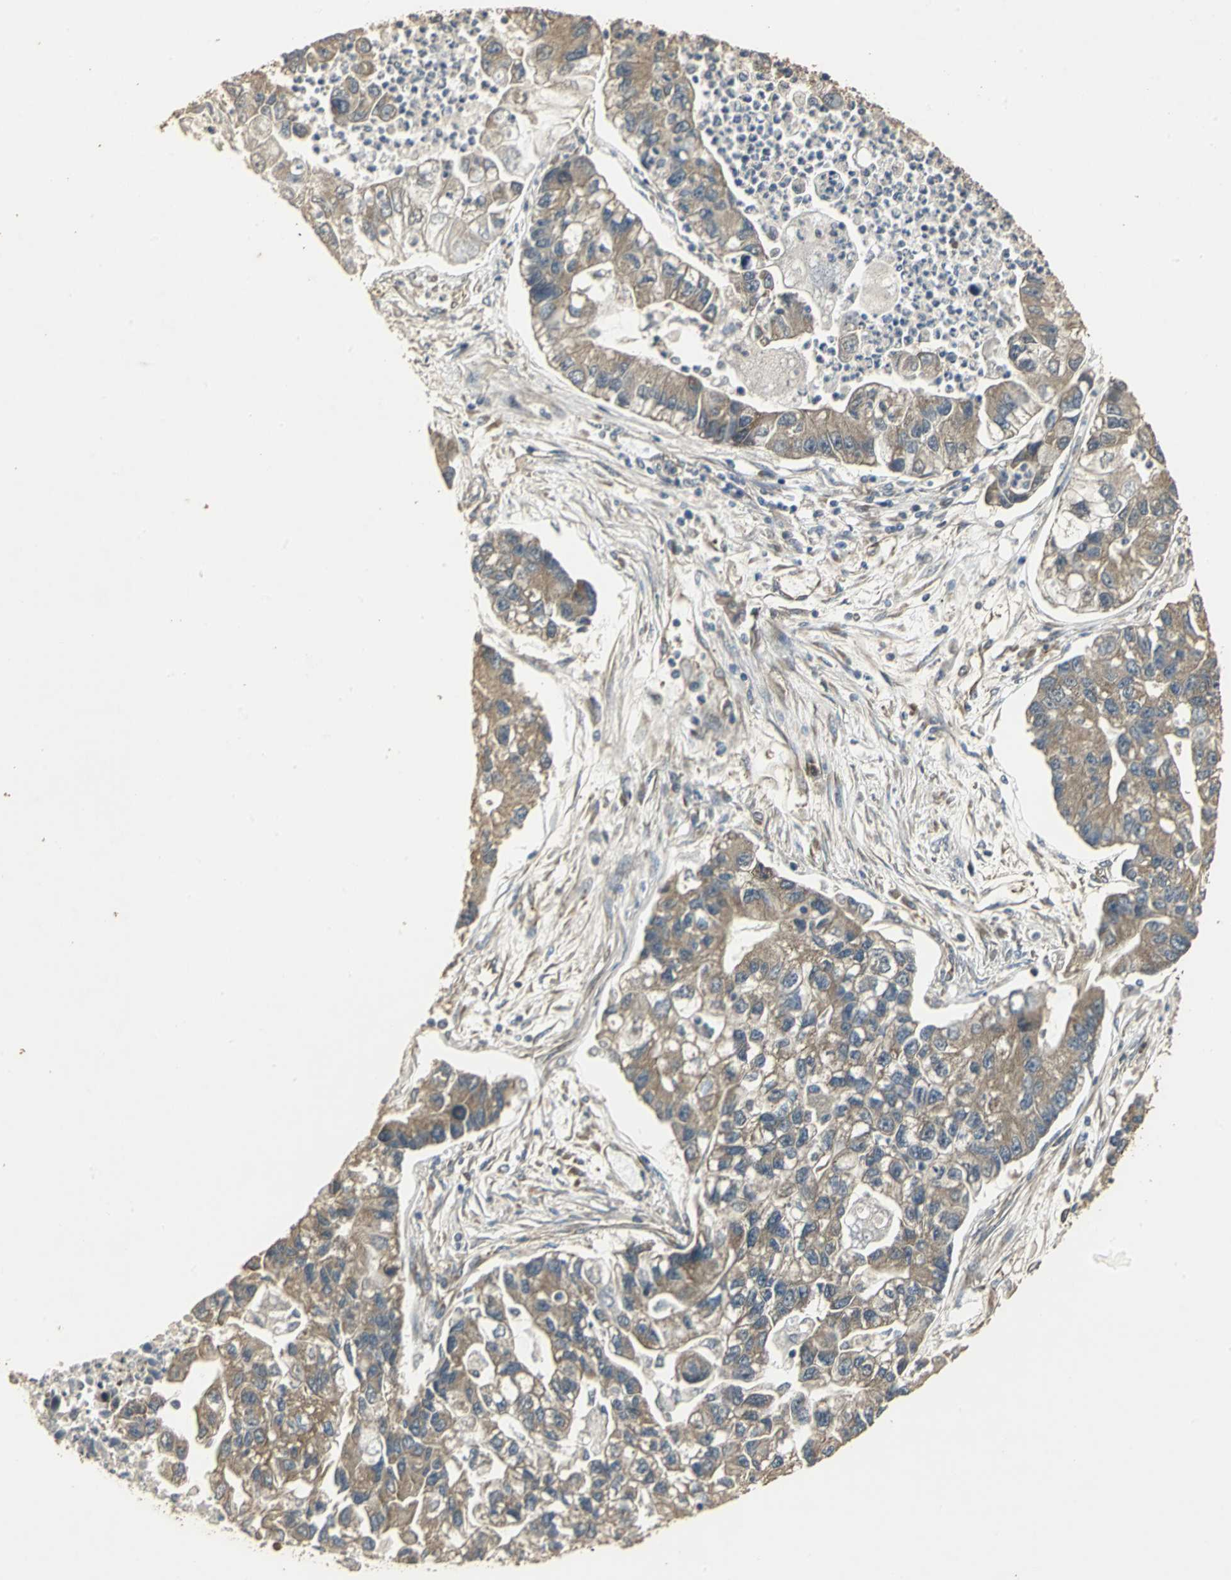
{"staining": {"intensity": "moderate", "quantity": ">75%", "location": "cytoplasmic/membranous"}, "tissue": "lung cancer", "cell_type": "Tumor cells", "image_type": "cancer", "snomed": [{"axis": "morphology", "description": "Adenocarcinoma, NOS"}, {"axis": "topography", "description": "Lung"}], "caption": "The immunohistochemical stain highlights moderate cytoplasmic/membranous positivity in tumor cells of adenocarcinoma (lung) tissue. The staining is performed using DAB (3,3'-diaminobenzidine) brown chromogen to label protein expression. The nuclei are counter-stained blue using hematoxylin.", "gene": "KANK1", "patient": {"sex": "female", "age": 51}}